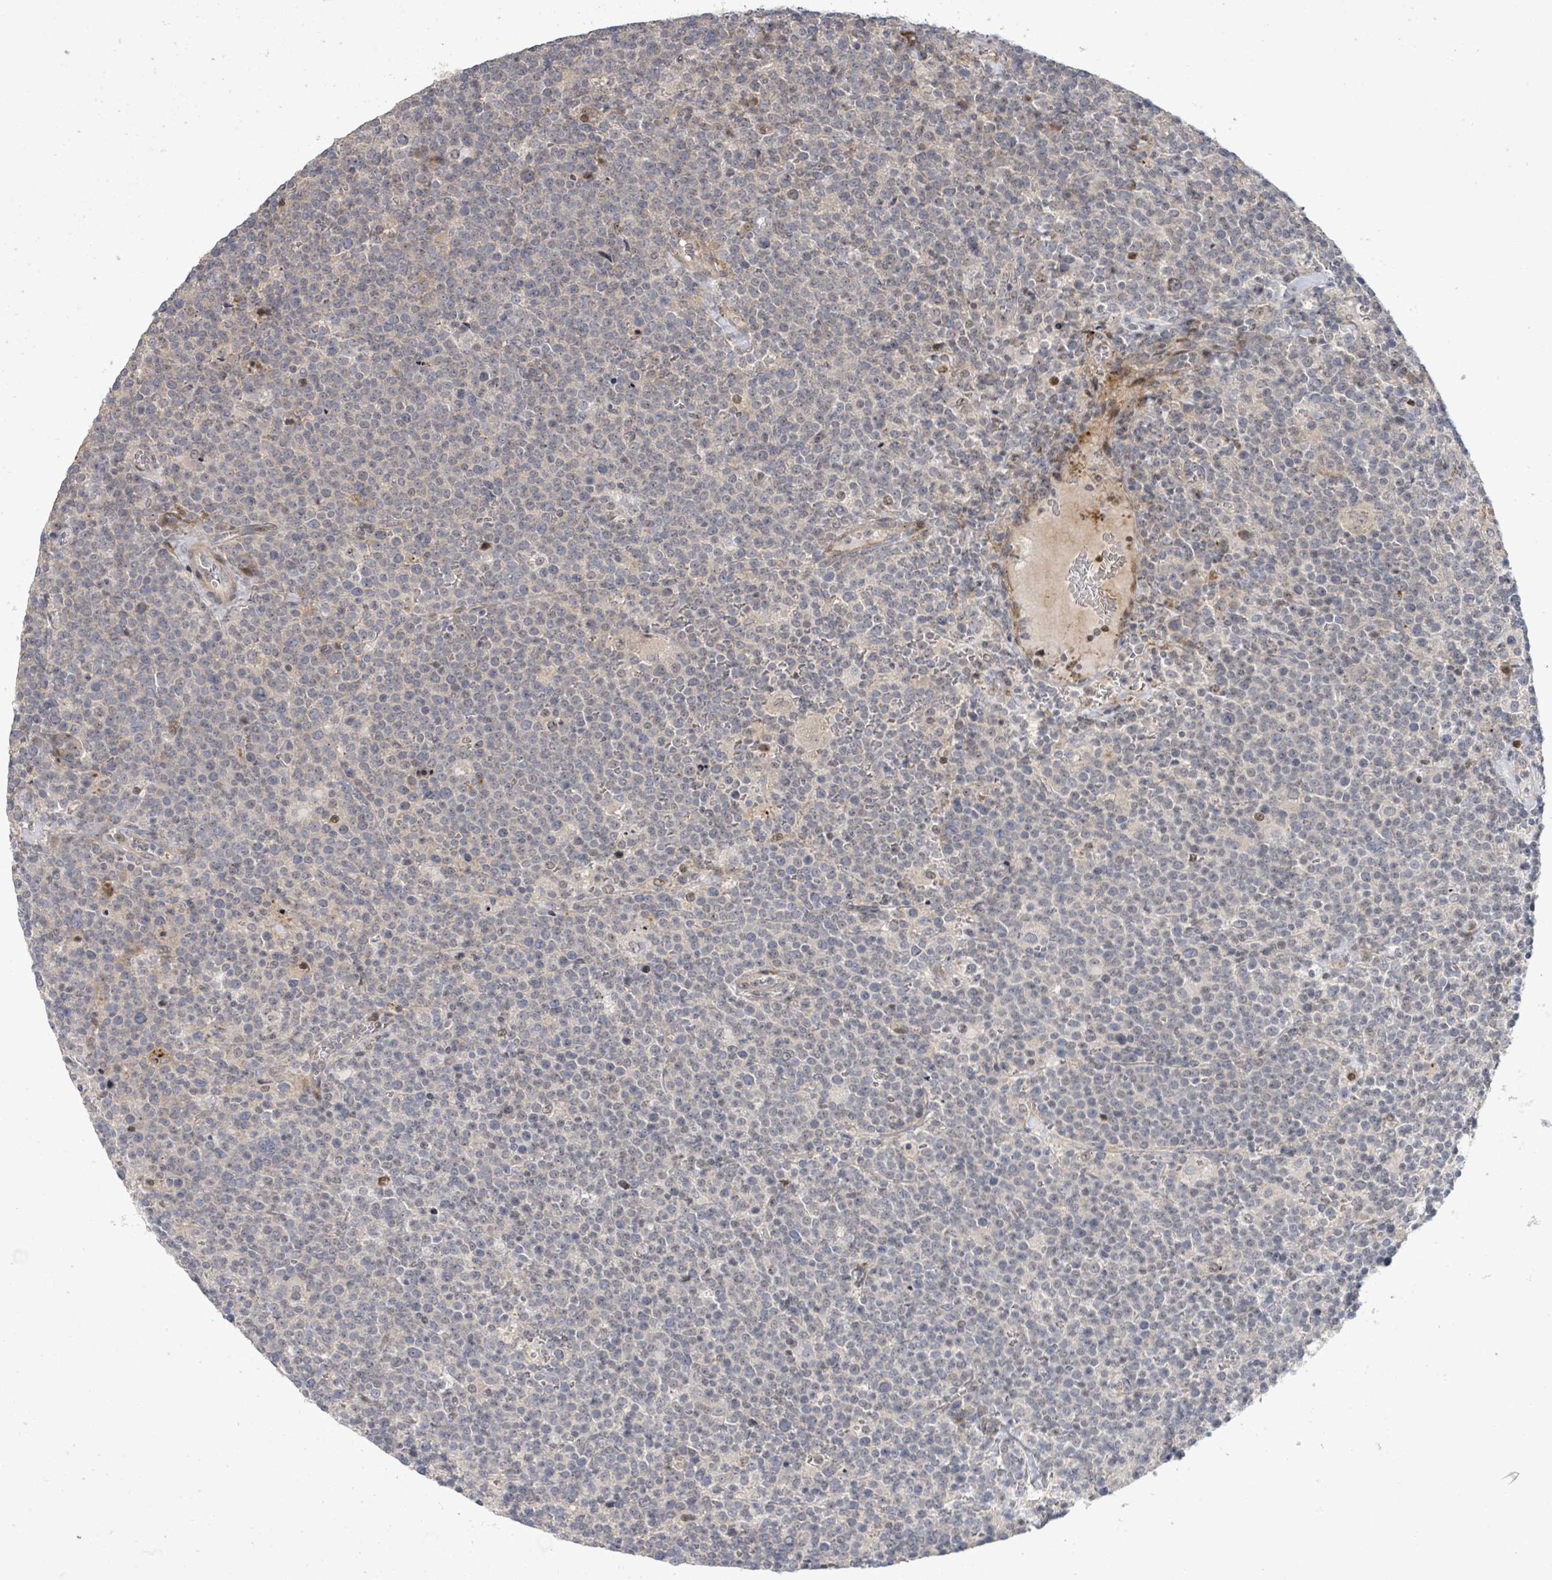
{"staining": {"intensity": "negative", "quantity": "none", "location": "none"}, "tissue": "lymphoma", "cell_type": "Tumor cells", "image_type": "cancer", "snomed": [{"axis": "morphology", "description": "Malignant lymphoma, non-Hodgkin's type, High grade"}, {"axis": "topography", "description": "Lymph node"}], "caption": "DAB immunohistochemical staining of high-grade malignant lymphoma, non-Hodgkin's type exhibits no significant positivity in tumor cells.", "gene": "LILRA4", "patient": {"sex": "male", "age": 61}}